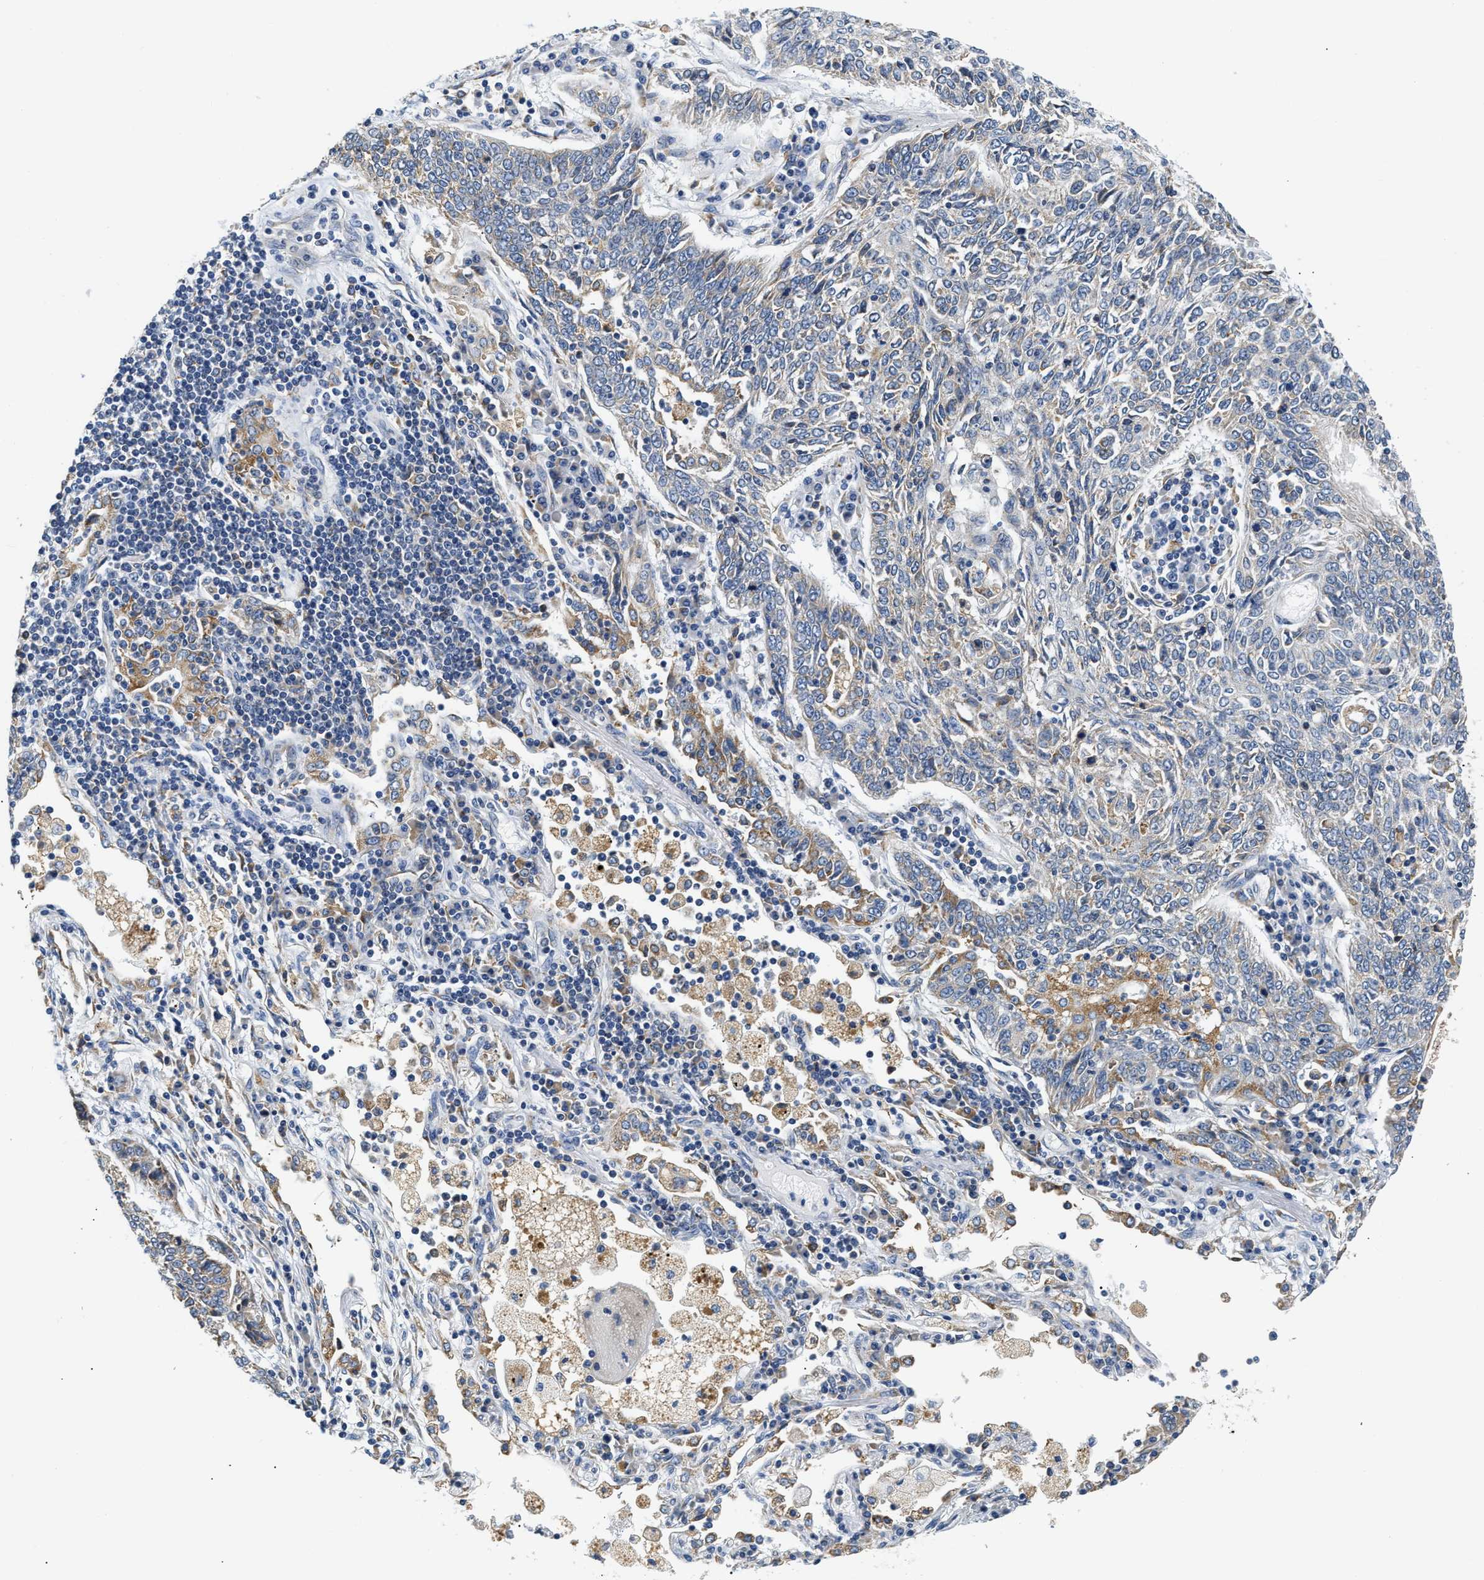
{"staining": {"intensity": "weak", "quantity": "<25%", "location": "cytoplasmic/membranous"}, "tissue": "lung cancer", "cell_type": "Tumor cells", "image_type": "cancer", "snomed": [{"axis": "morphology", "description": "Normal tissue, NOS"}, {"axis": "morphology", "description": "Squamous cell carcinoma, NOS"}, {"axis": "topography", "description": "Cartilage tissue"}, {"axis": "topography", "description": "Bronchus"}, {"axis": "topography", "description": "Lung"}], "caption": "DAB (3,3'-diaminobenzidine) immunohistochemical staining of lung squamous cell carcinoma displays no significant staining in tumor cells.", "gene": "HDHD3", "patient": {"sex": "female", "age": 49}}